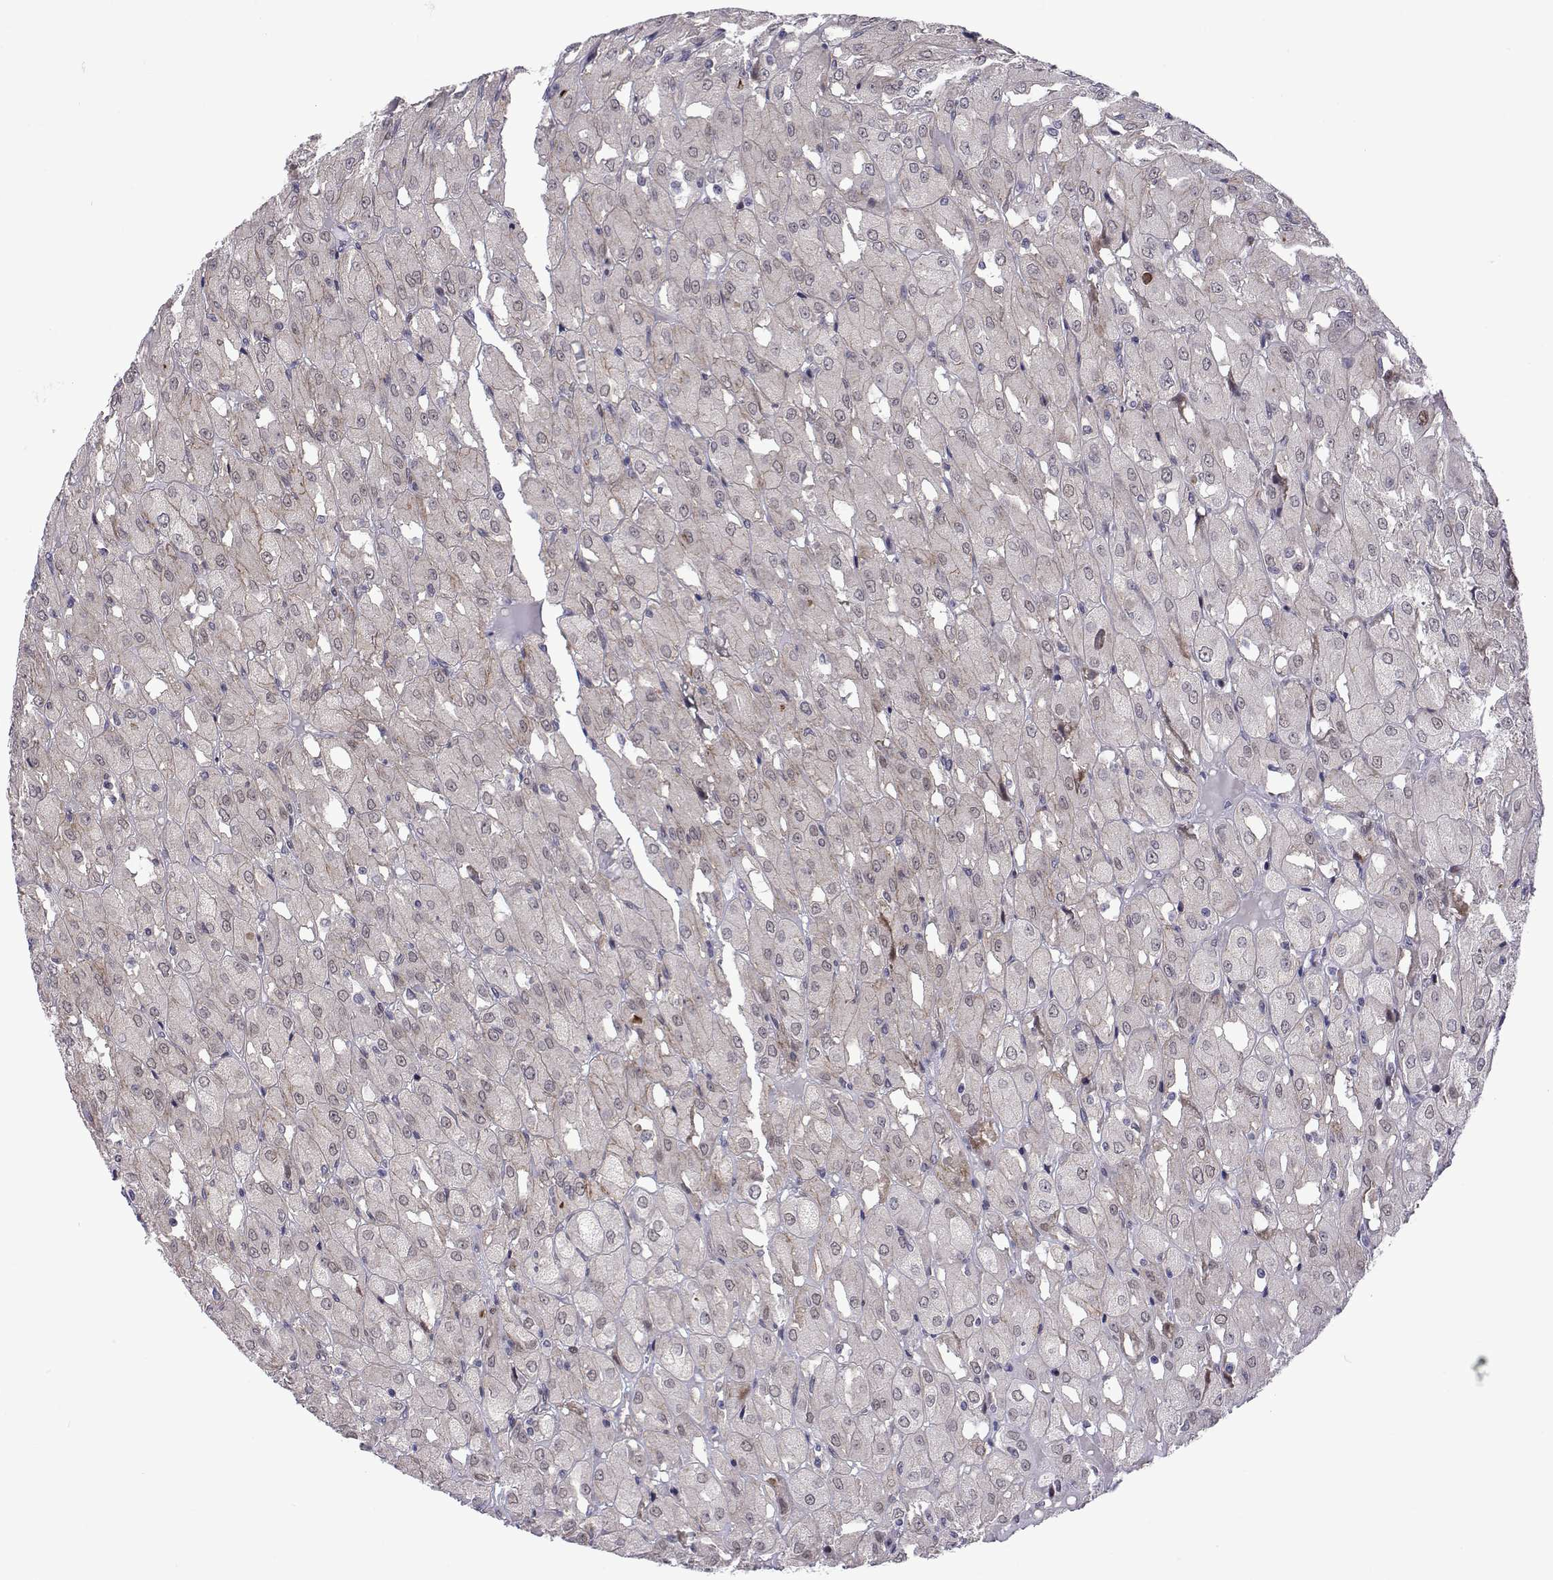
{"staining": {"intensity": "negative", "quantity": "none", "location": "none"}, "tissue": "renal cancer", "cell_type": "Tumor cells", "image_type": "cancer", "snomed": [{"axis": "morphology", "description": "Adenocarcinoma, NOS"}, {"axis": "topography", "description": "Kidney"}], "caption": "DAB (3,3'-diaminobenzidine) immunohistochemical staining of human adenocarcinoma (renal) shows no significant positivity in tumor cells. (Brightfield microscopy of DAB immunohistochemistry (IHC) at high magnification).", "gene": "EFCAB3", "patient": {"sex": "male", "age": 72}}